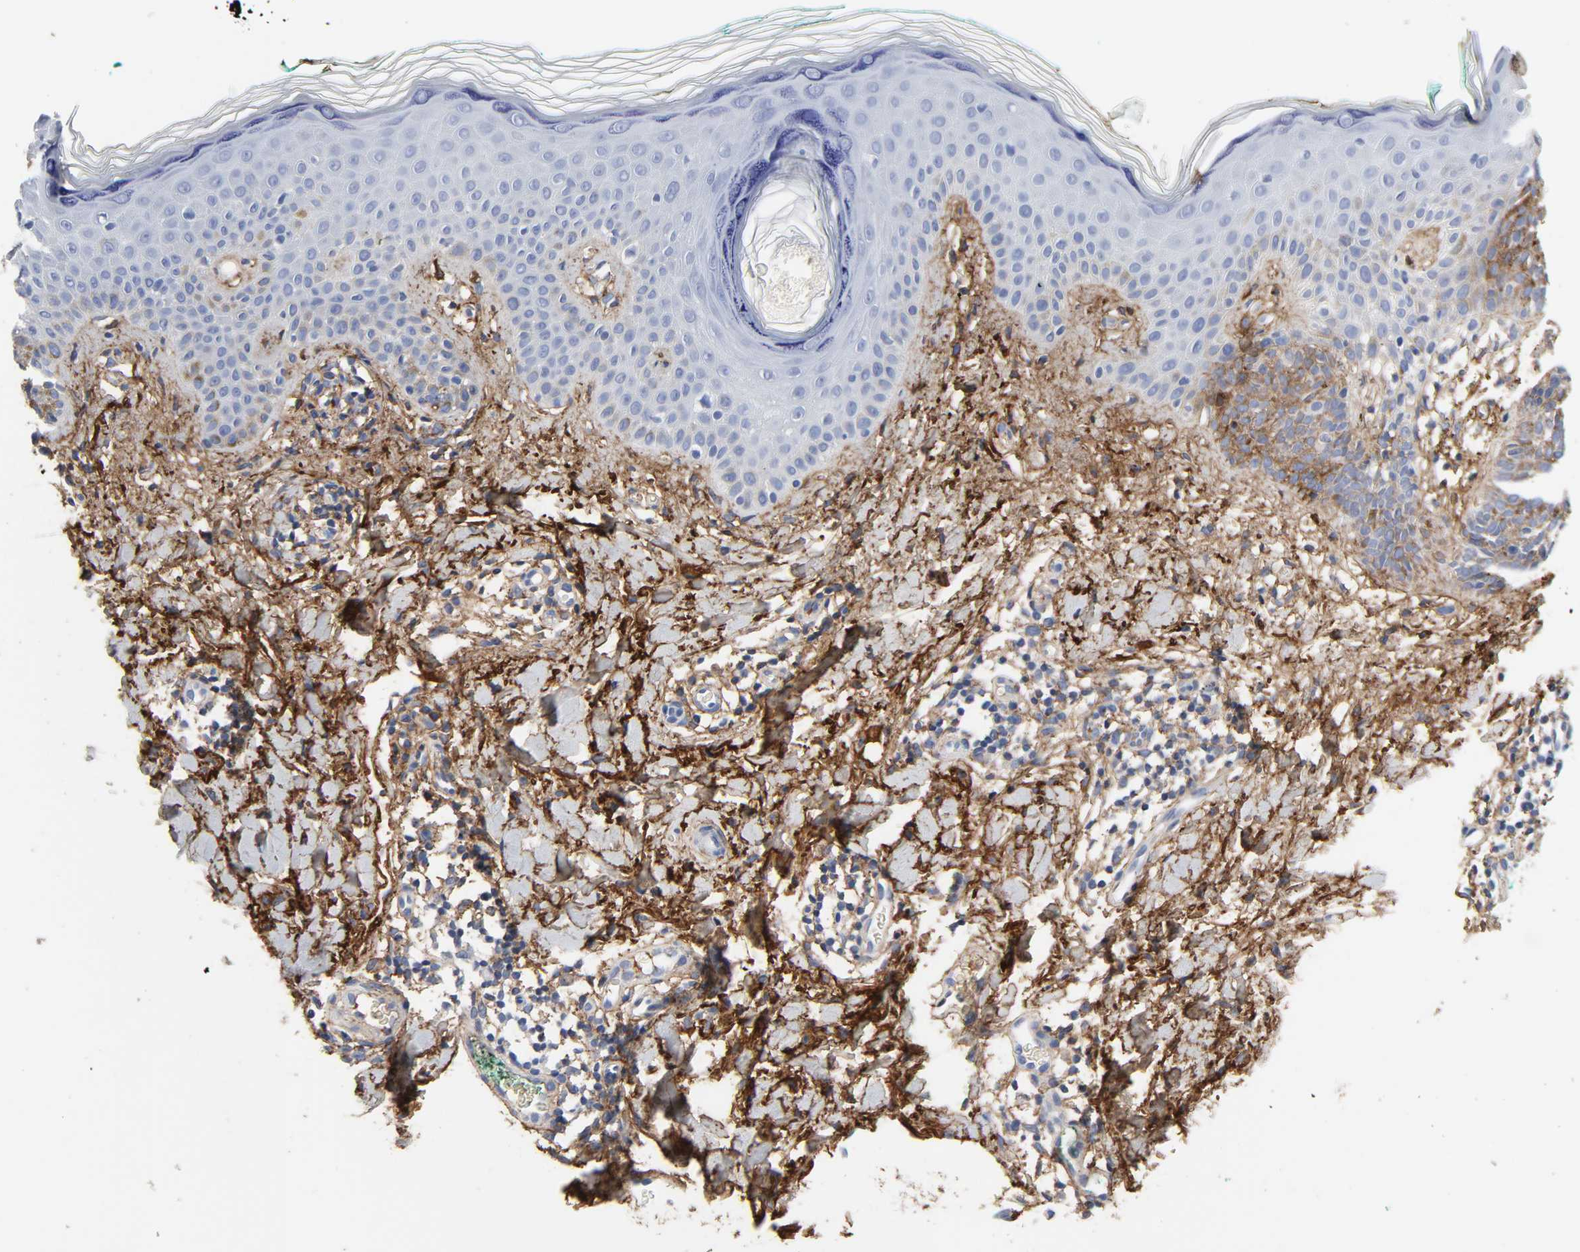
{"staining": {"intensity": "weak", "quantity": "25%-75%", "location": "cytoplasmic/membranous"}, "tissue": "skin cancer", "cell_type": "Tumor cells", "image_type": "cancer", "snomed": [{"axis": "morphology", "description": "Basal cell carcinoma"}, {"axis": "topography", "description": "Skin"}], "caption": "Protein expression analysis of skin cancer (basal cell carcinoma) reveals weak cytoplasmic/membranous expression in approximately 25%-75% of tumor cells. Nuclei are stained in blue.", "gene": "FBLN1", "patient": {"sex": "female", "age": 58}}